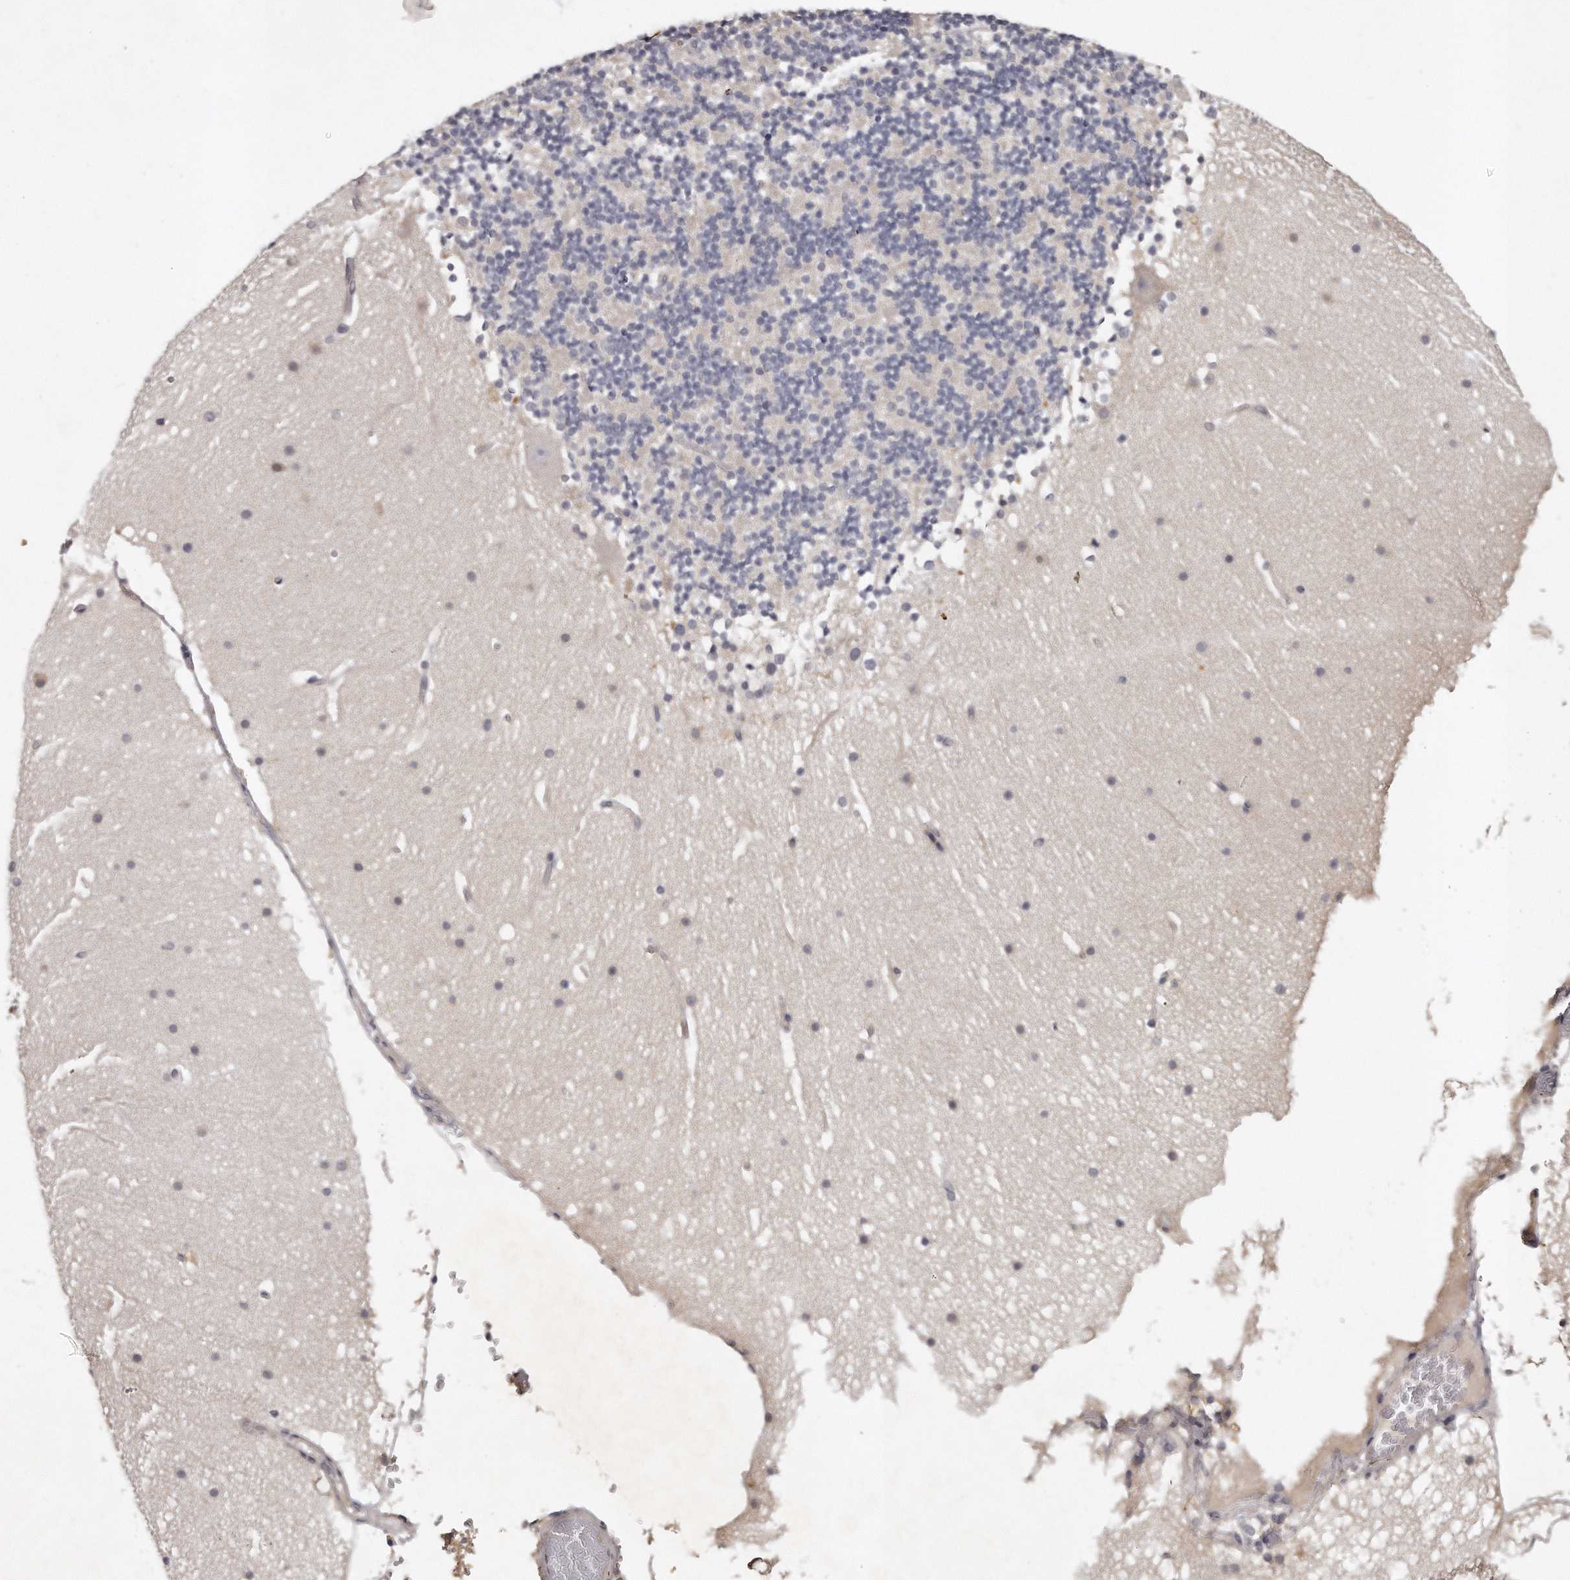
{"staining": {"intensity": "negative", "quantity": "none", "location": "none"}, "tissue": "cerebellum", "cell_type": "Cells in granular layer", "image_type": "normal", "snomed": [{"axis": "morphology", "description": "Normal tissue, NOS"}, {"axis": "topography", "description": "Cerebellum"}], "caption": "IHC image of unremarkable human cerebellum stained for a protein (brown), which displays no expression in cells in granular layer. Brightfield microscopy of immunohistochemistry (IHC) stained with DAB (3,3'-diaminobenzidine) (brown) and hematoxylin (blue), captured at high magnification.", "gene": "GGCT", "patient": {"sex": "male", "age": 57}}